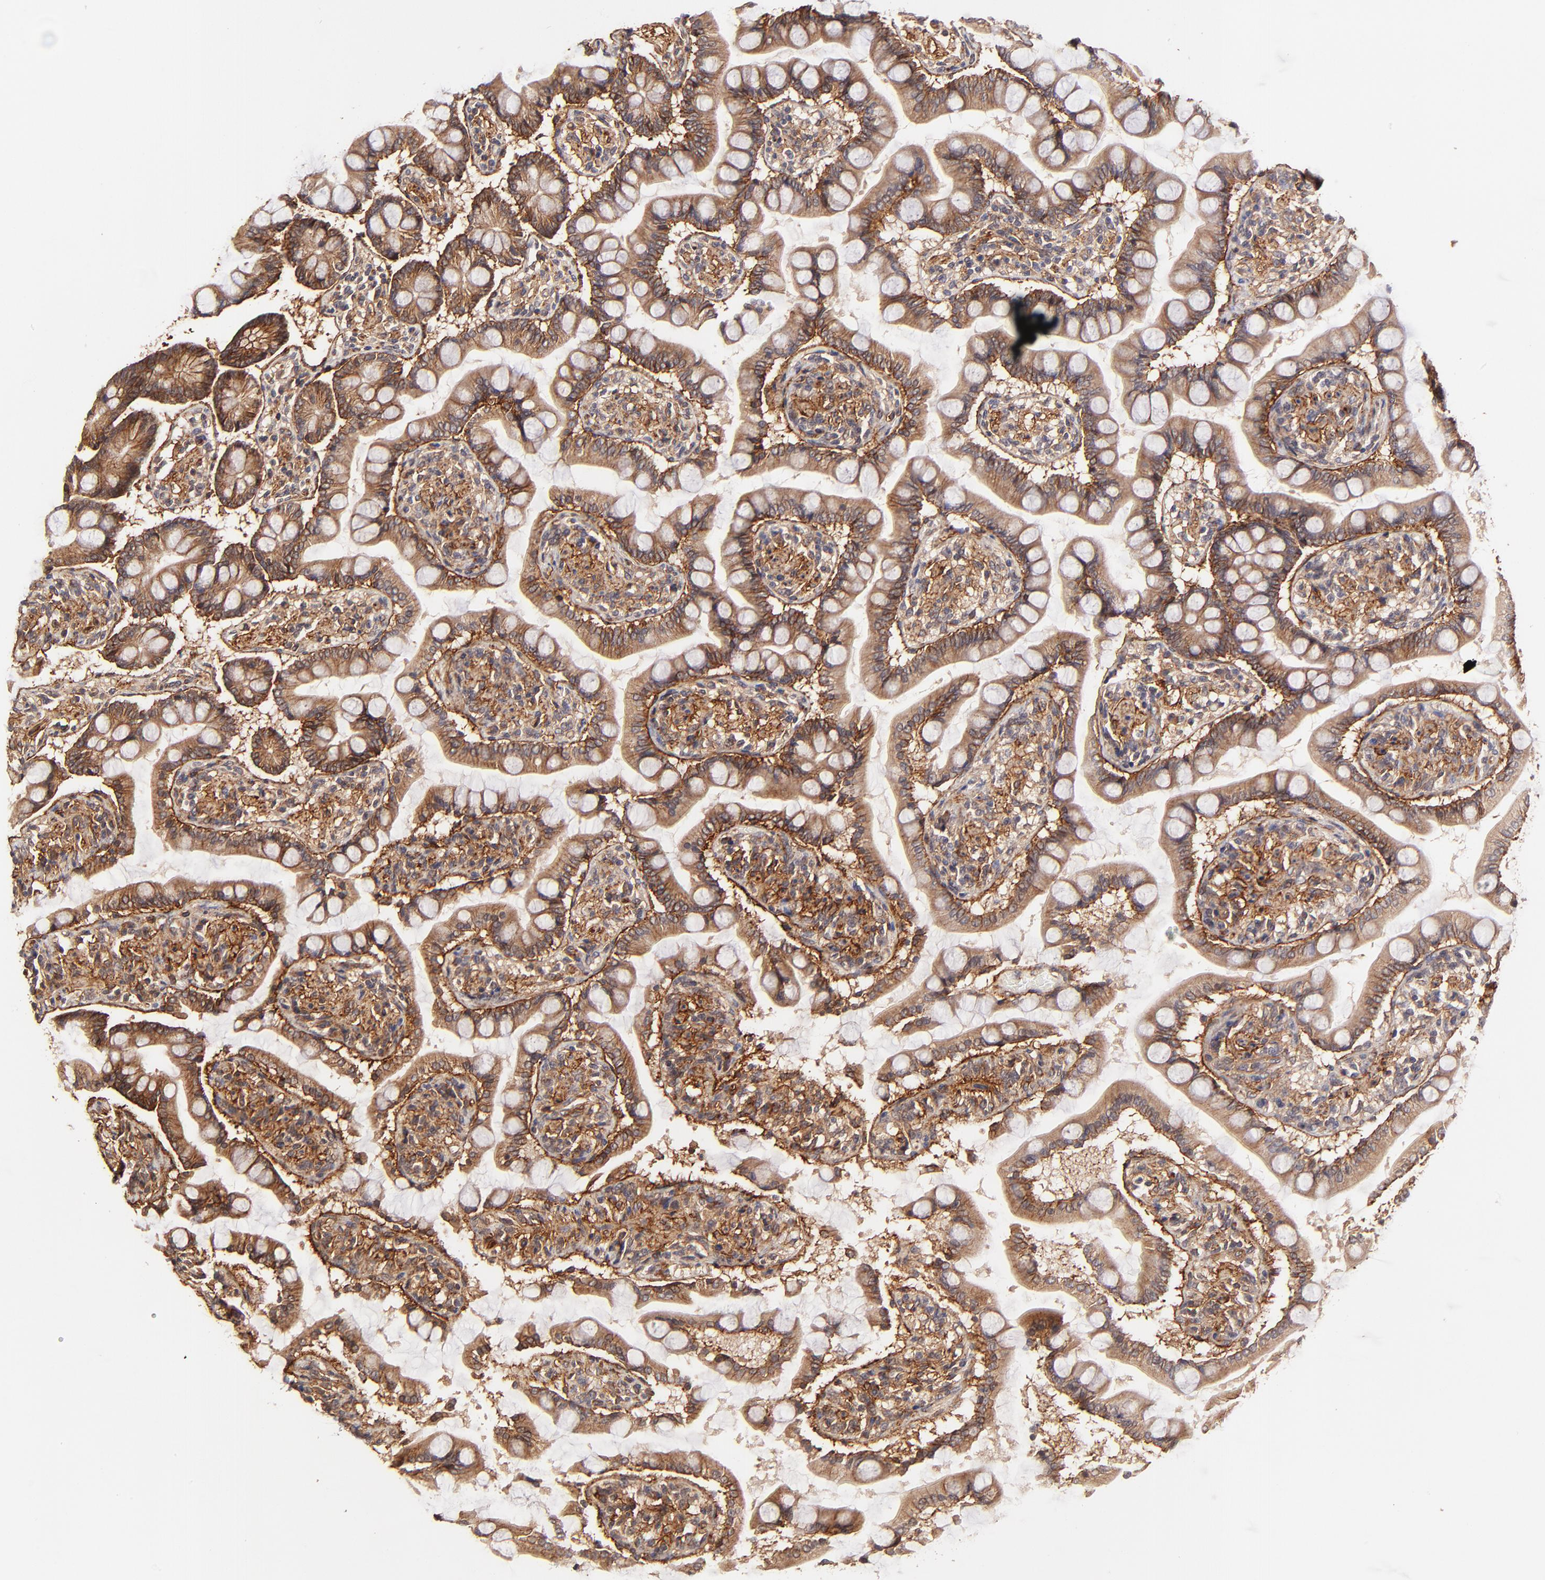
{"staining": {"intensity": "strong", "quantity": ">75%", "location": "cytoplasmic/membranous"}, "tissue": "small intestine", "cell_type": "Glandular cells", "image_type": "normal", "snomed": [{"axis": "morphology", "description": "Normal tissue, NOS"}, {"axis": "topography", "description": "Small intestine"}], "caption": "Immunohistochemistry of normal human small intestine displays high levels of strong cytoplasmic/membranous positivity in about >75% of glandular cells.", "gene": "ITGB1", "patient": {"sex": "male", "age": 41}}